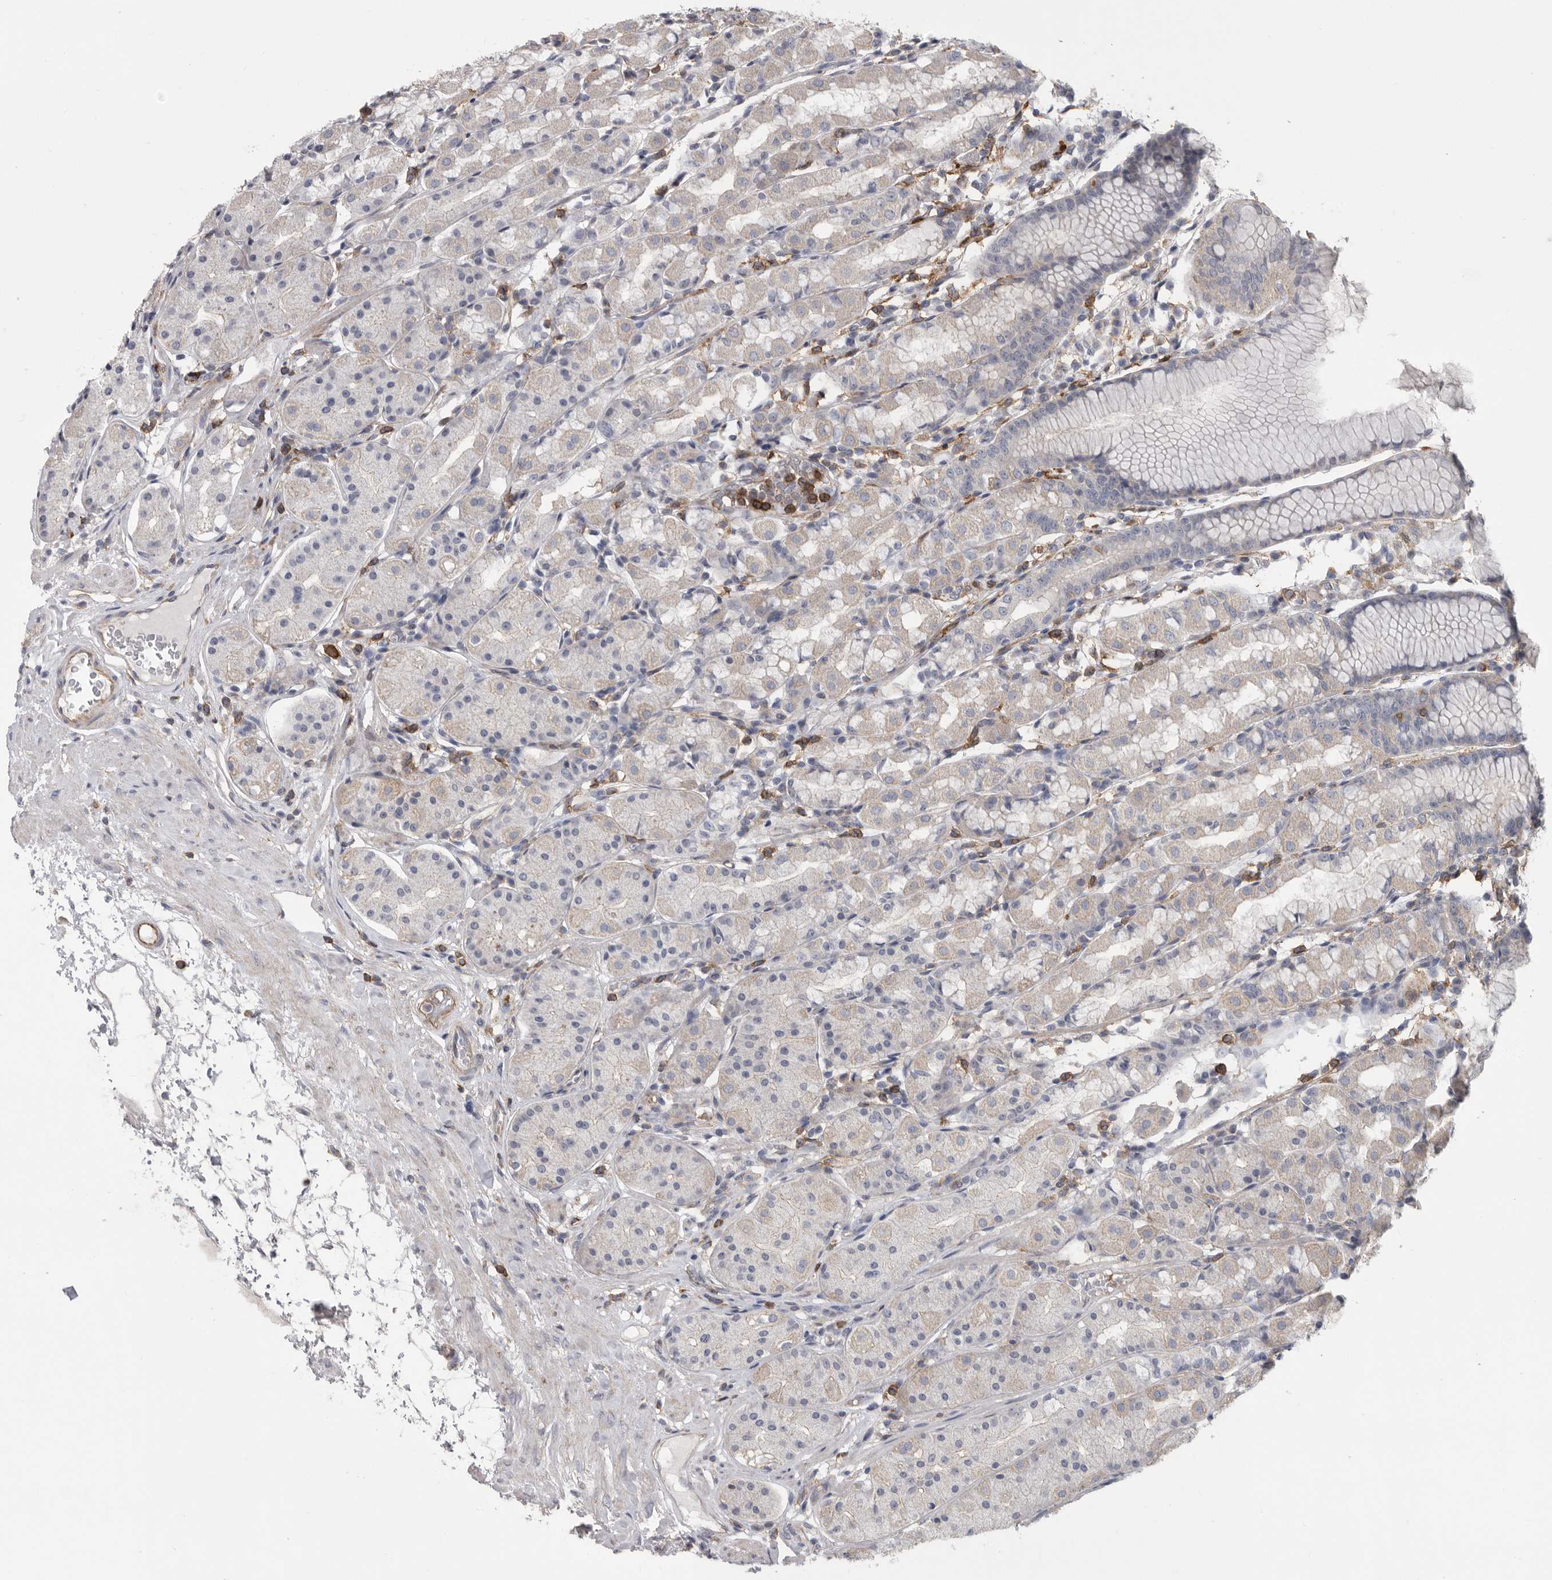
{"staining": {"intensity": "weak", "quantity": "25%-75%", "location": "cytoplasmic/membranous"}, "tissue": "stomach", "cell_type": "Glandular cells", "image_type": "normal", "snomed": [{"axis": "morphology", "description": "Normal tissue, NOS"}, {"axis": "topography", "description": "Stomach, lower"}], "caption": "Normal stomach displays weak cytoplasmic/membranous expression in about 25%-75% of glandular cells, visualized by immunohistochemistry. (DAB = brown stain, brightfield microscopy at high magnification).", "gene": "SIGLEC10", "patient": {"sex": "female", "age": 56}}